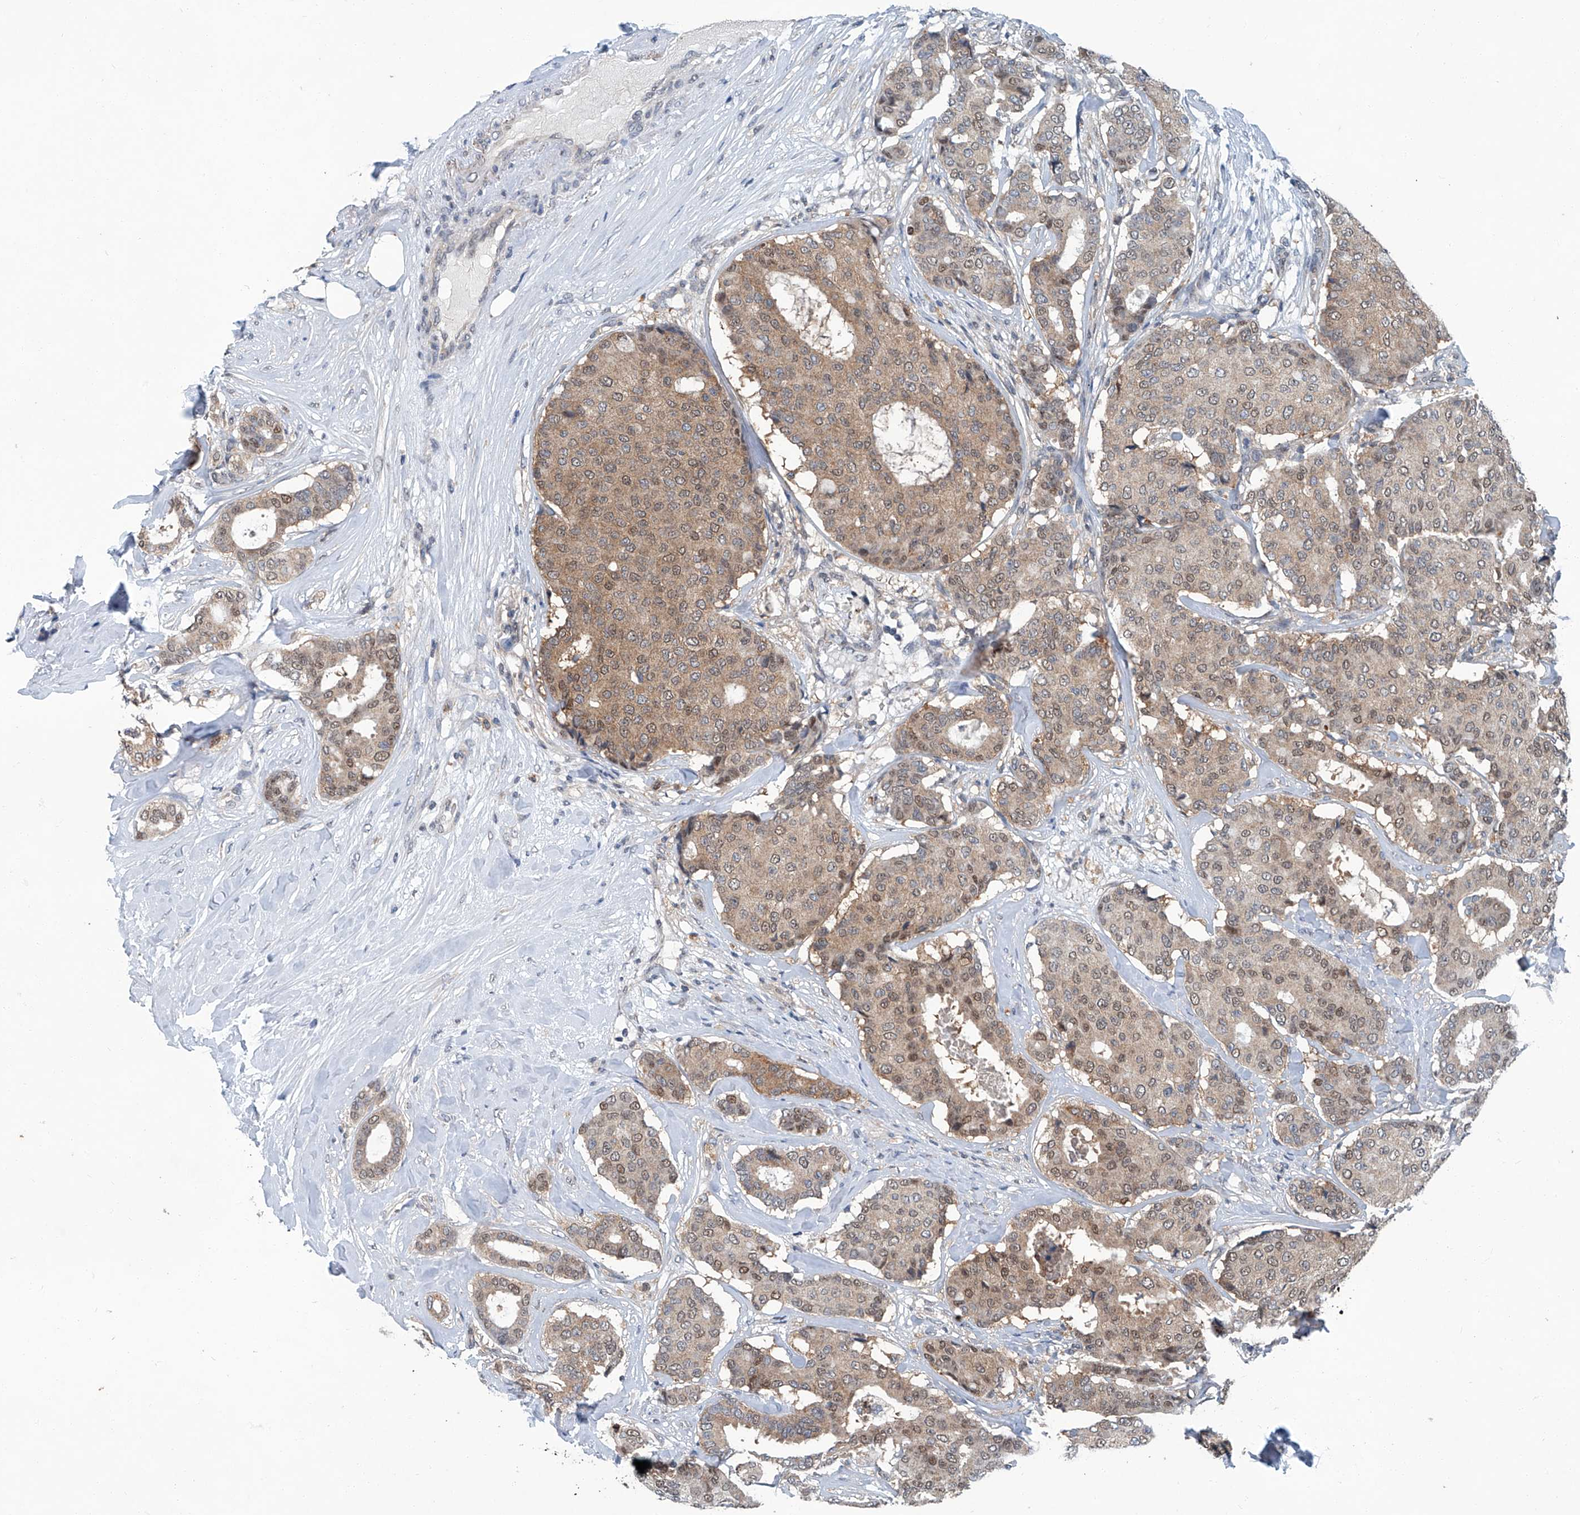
{"staining": {"intensity": "moderate", "quantity": ">75%", "location": "cytoplasmic/membranous,nuclear"}, "tissue": "breast cancer", "cell_type": "Tumor cells", "image_type": "cancer", "snomed": [{"axis": "morphology", "description": "Duct carcinoma"}, {"axis": "topography", "description": "Breast"}], "caption": "A photomicrograph of breast cancer (invasive ductal carcinoma) stained for a protein reveals moderate cytoplasmic/membranous and nuclear brown staining in tumor cells.", "gene": "CLK1", "patient": {"sex": "female", "age": 75}}